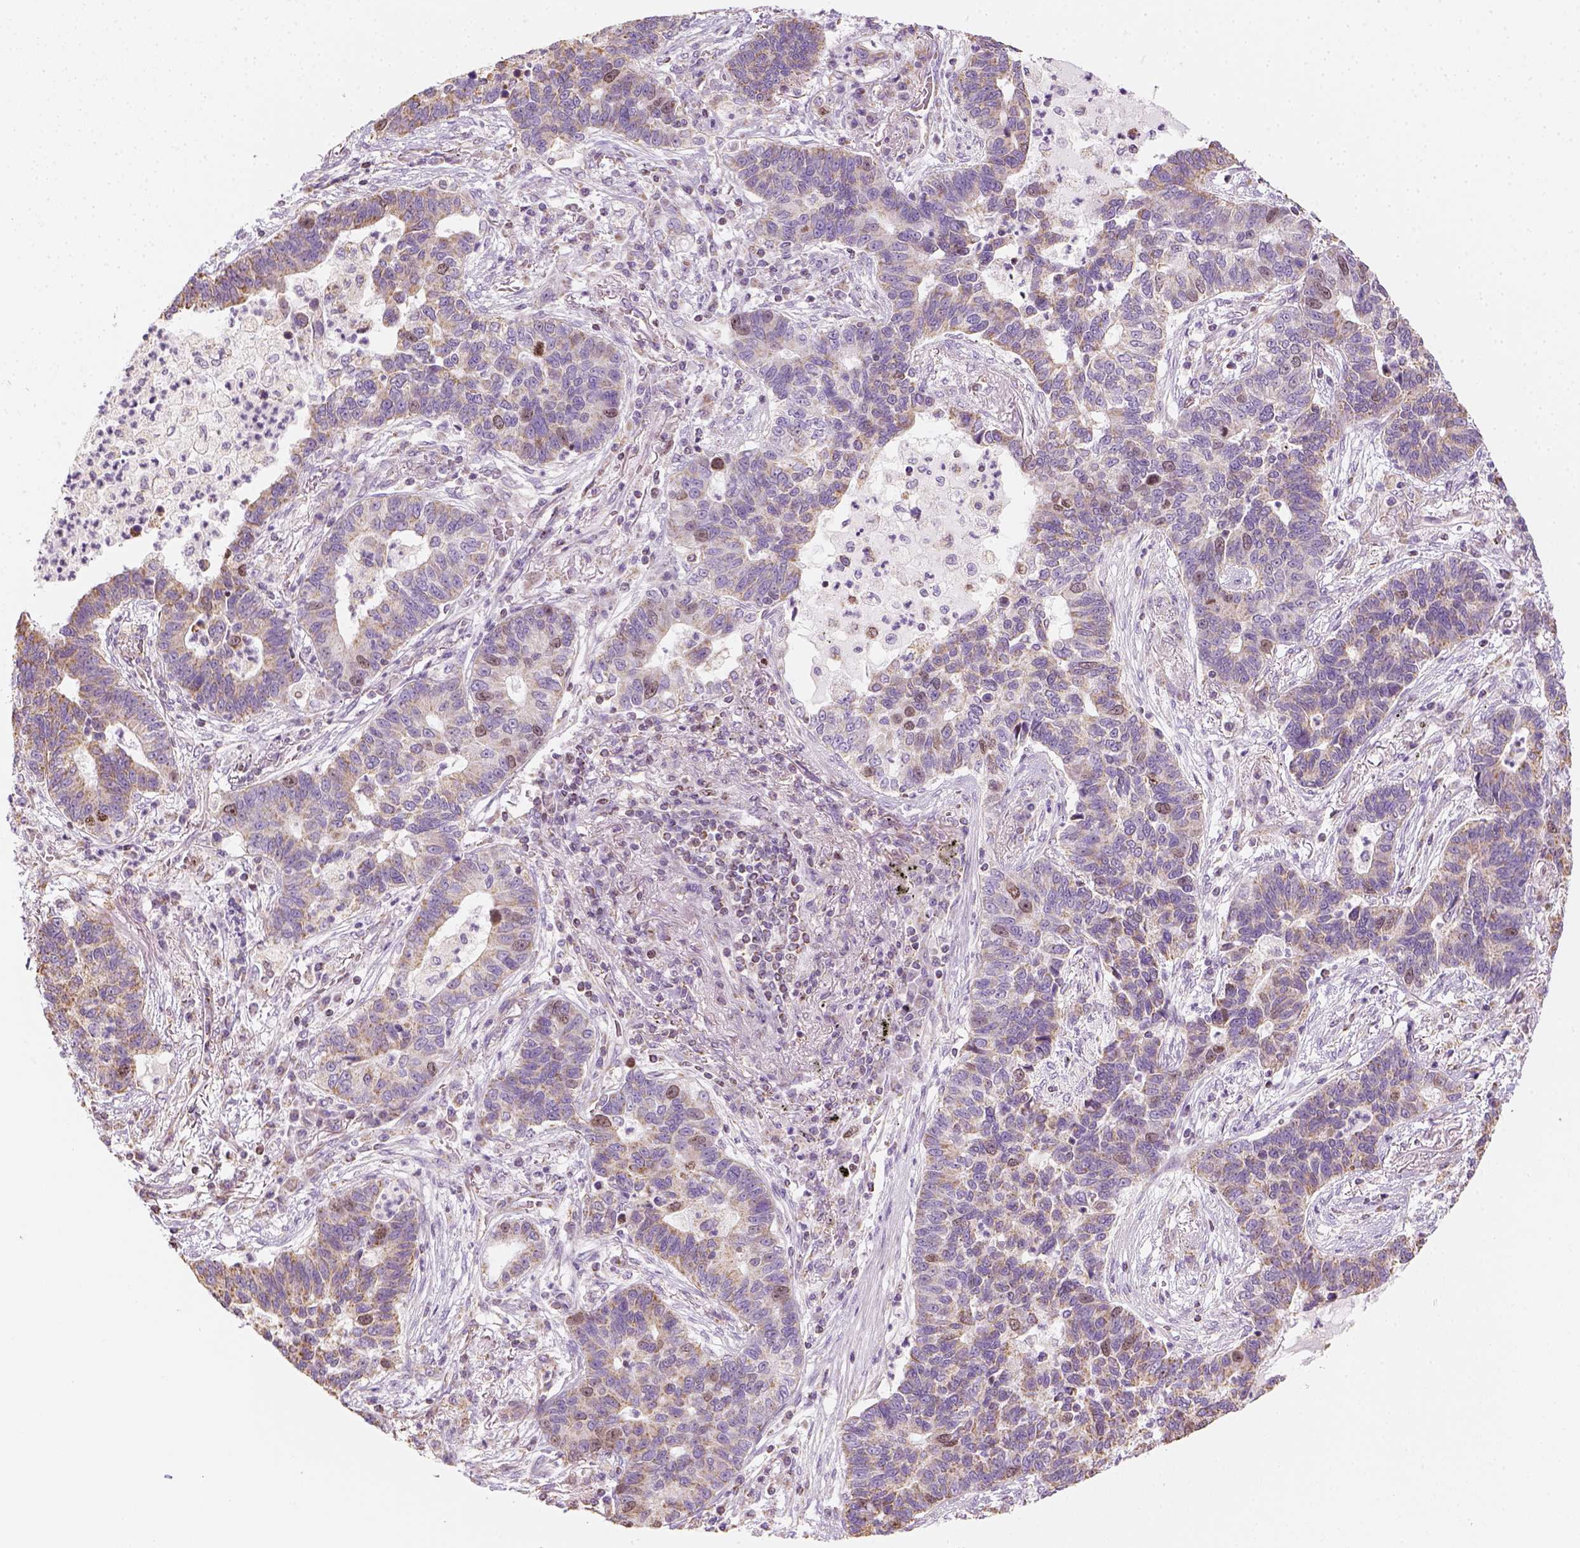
{"staining": {"intensity": "moderate", "quantity": "<25%", "location": "cytoplasmic/membranous"}, "tissue": "lung cancer", "cell_type": "Tumor cells", "image_type": "cancer", "snomed": [{"axis": "morphology", "description": "Adenocarcinoma, NOS"}, {"axis": "topography", "description": "Lung"}], "caption": "Immunohistochemistry (IHC) of human adenocarcinoma (lung) shows low levels of moderate cytoplasmic/membranous positivity in about <25% of tumor cells. Immunohistochemistry stains the protein in brown and the nuclei are stained blue.", "gene": "LCA5", "patient": {"sex": "female", "age": 57}}